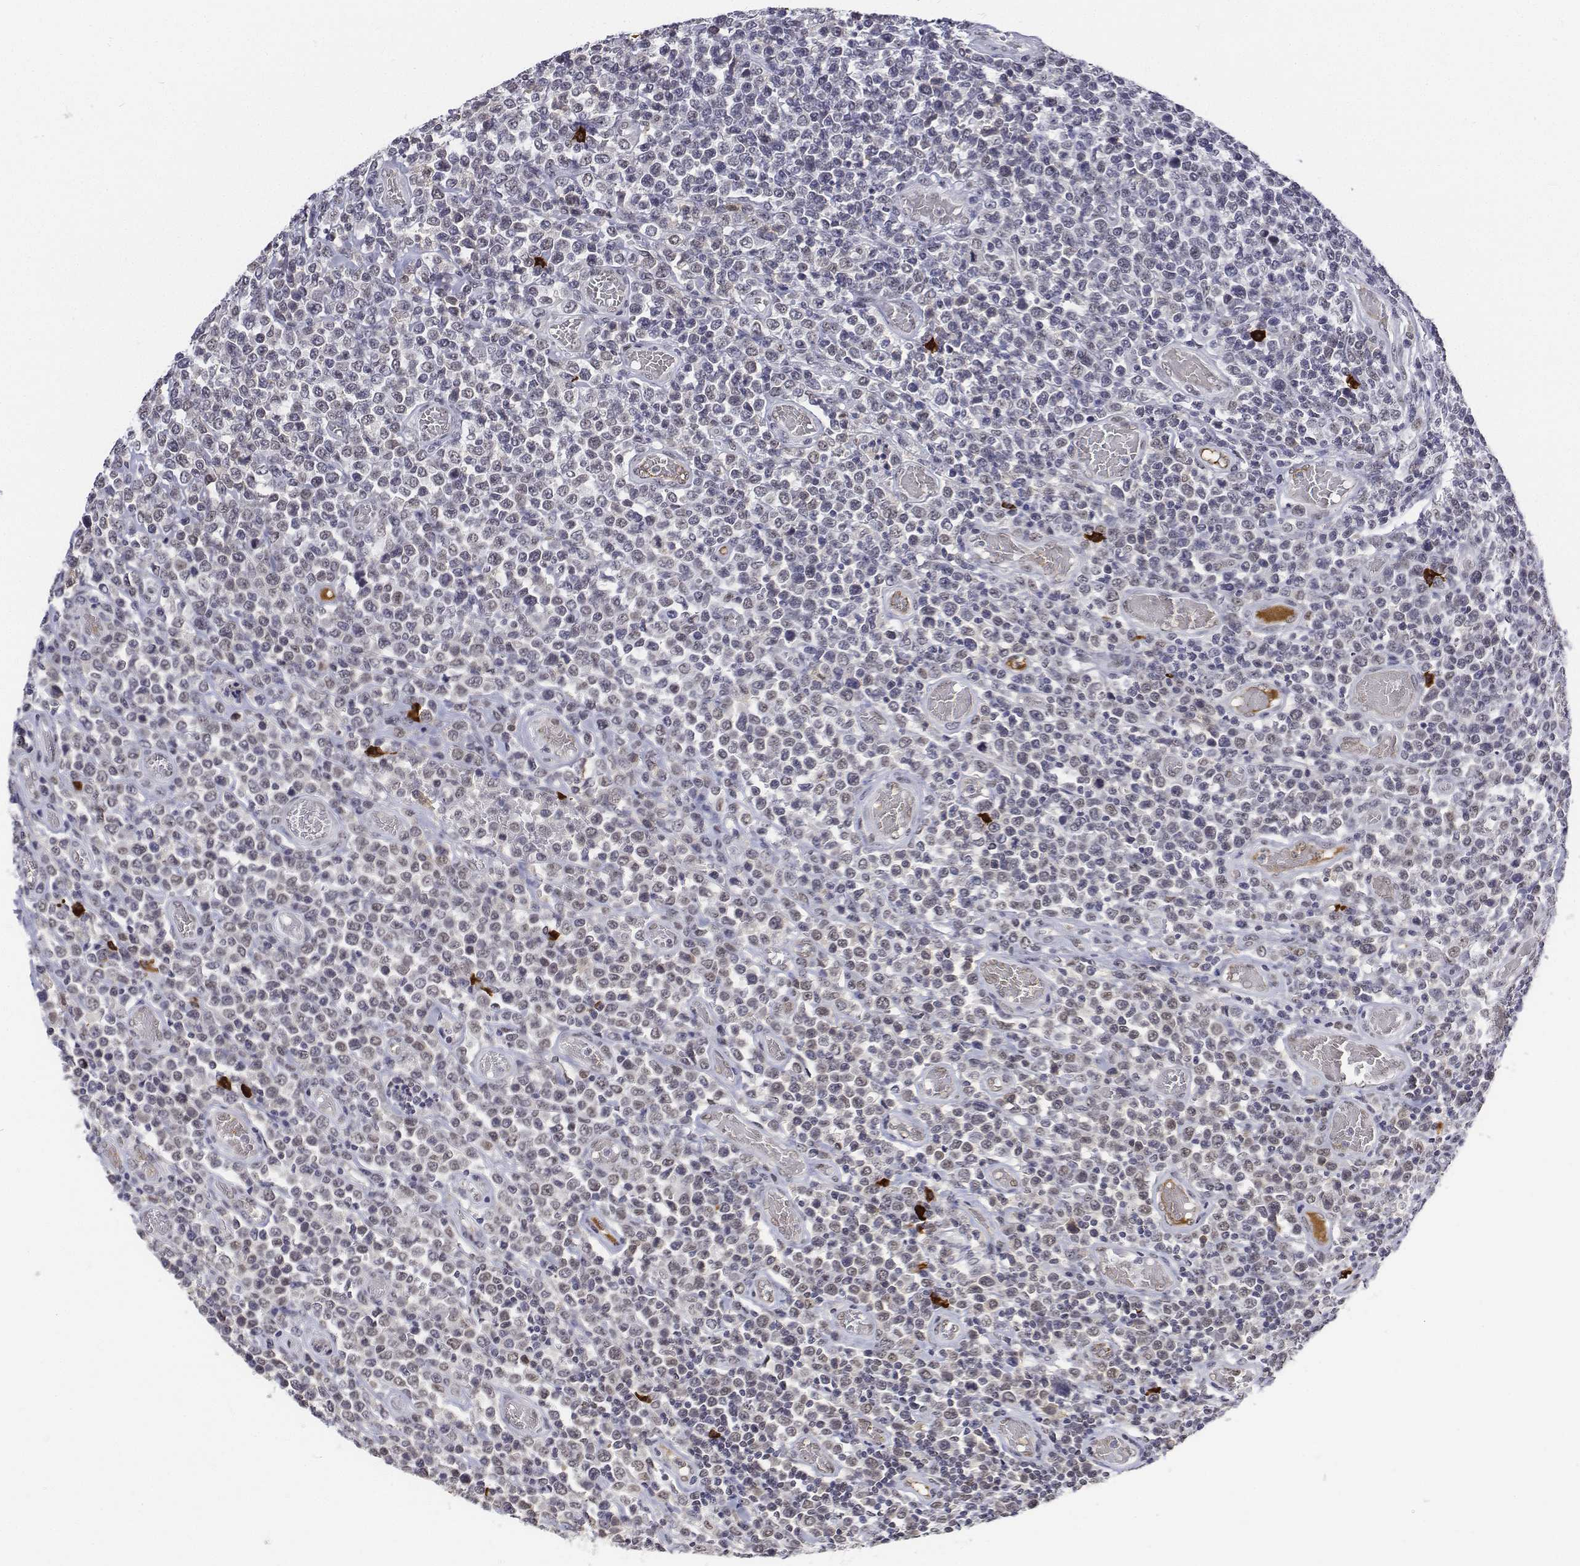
{"staining": {"intensity": "moderate", "quantity": "25%-75%", "location": "nuclear"}, "tissue": "lymphoma", "cell_type": "Tumor cells", "image_type": "cancer", "snomed": [{"axis": "morphology", "description": "Malignant lymphoma, non-Hodgkin's type, High grade"}, {"axis": "topography", "description": "Soft tissue"}], "caption": "Moderate nuclear protein positivity is seen in about 25%-75% of tumor cells in high-grade malignant lymphoma, non-Hodgkin's type. The protein of interest is stained brown, and the nuclei are stained in blue (DAB (3,3'-diaminobenzidine) IHC with brightfield microscopy, high magnification).", "gene": "ATRX", "patient": {"sex": "female", "age": 56}}